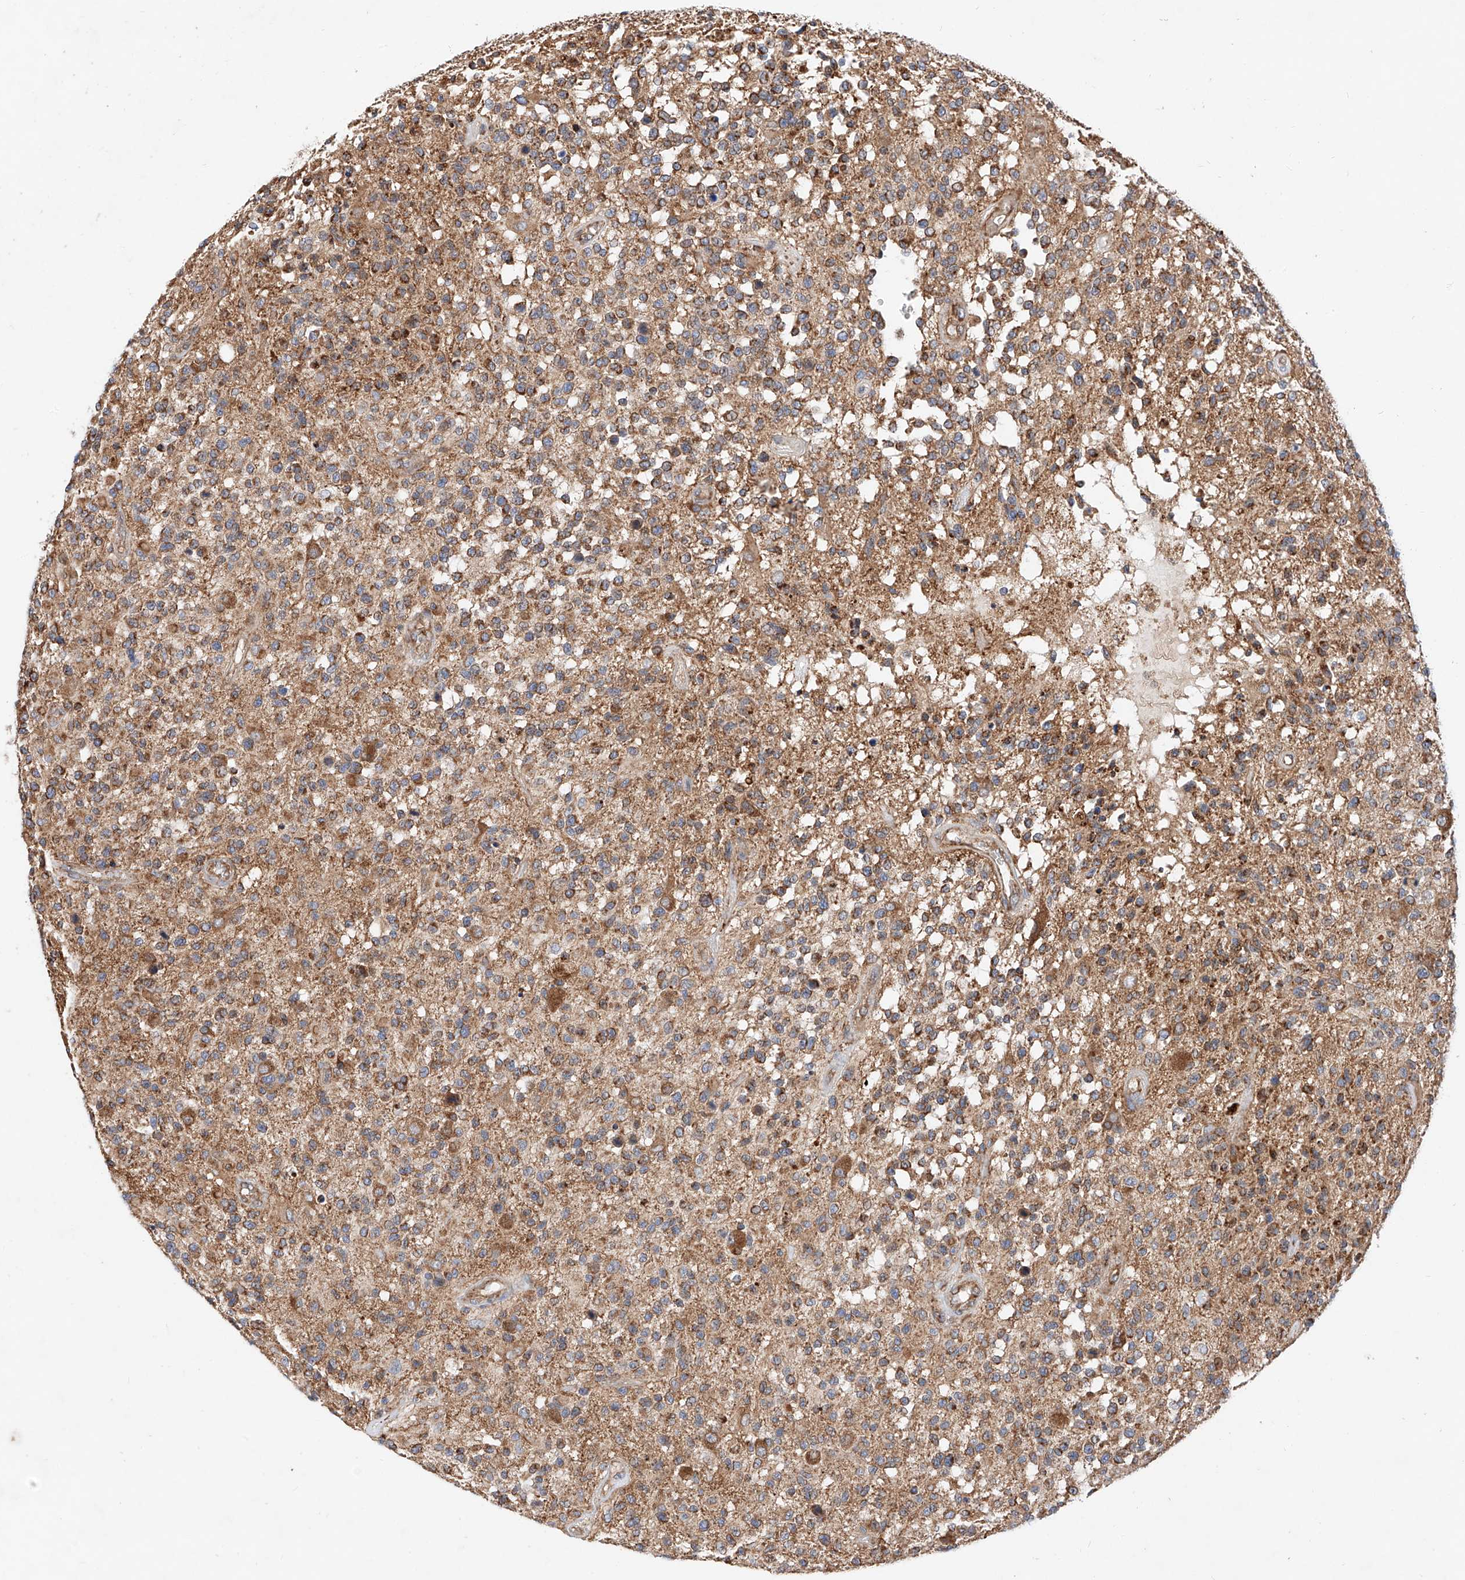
{"staining": {"intensity": "moderate", "quantity": ">75%", "location": "cytoplasmic/membranous"}, "tissue": "glioma", "cell_type": "Tumor cells", "image_type": "cancer", "snomed": [{"axis": "morphology", "description": "Glioma, malignant, High grade"}, {"axis": "morphology", "description": "Glioblastoma, NOS"}, {"axis": "topography", "description": "Brain"}], "caption": "Protein staining of glioma tissue displays moderate cytoplasmic/membranous expression in approximately >75% of tumor cells.", "gene": "NR1D1", "patient": {"sex": "male", "age": 60}}